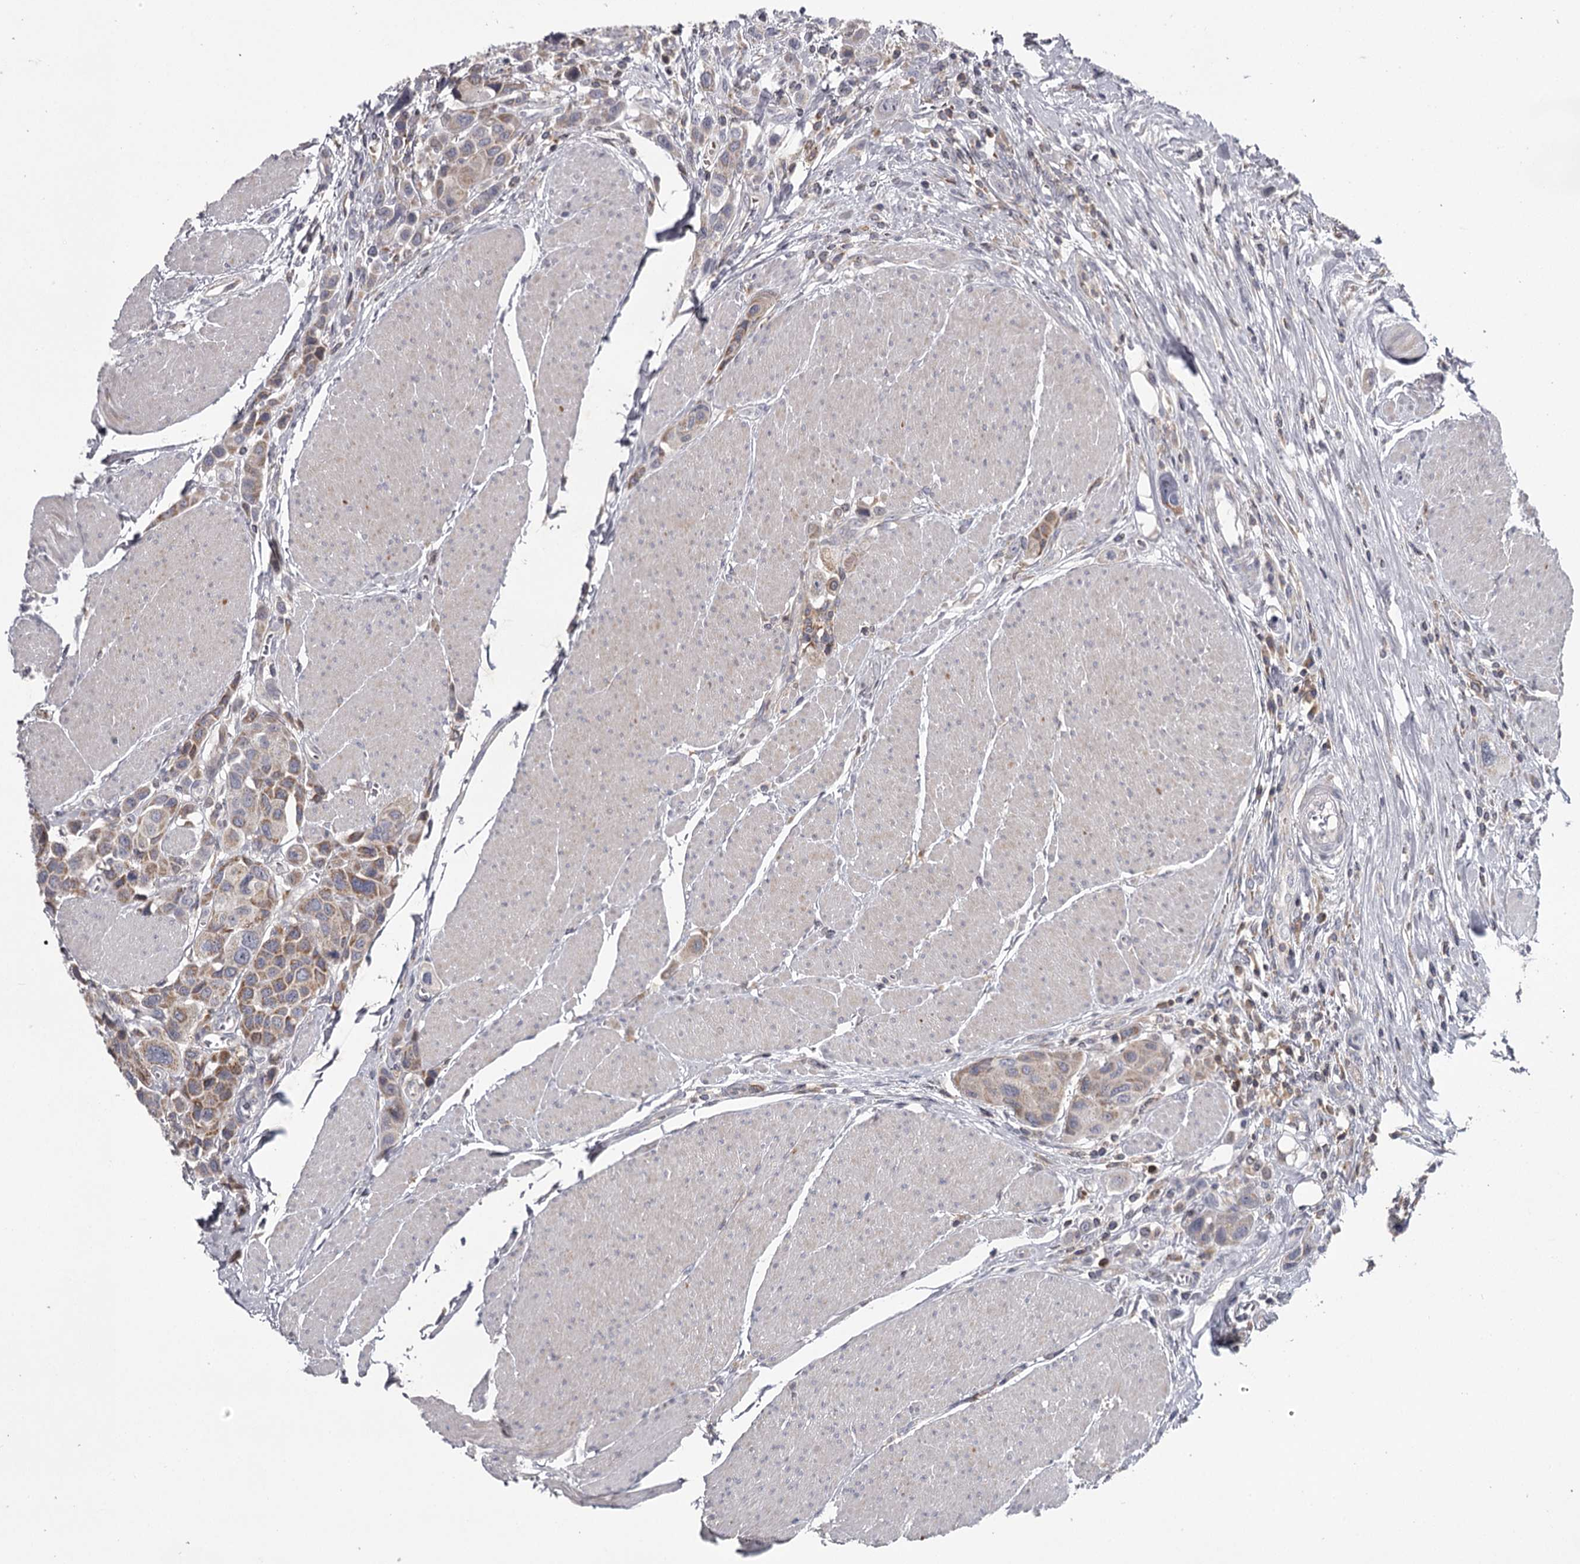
{"staining": {"intensity": "moderate", "quantity": "25%-75%", "location": "cytoplasmic/membranous"}, "tissue": "urothelial cancer", "cell_type": "Tumor cells", "image_type": "cancer", "snomed": [{"axis": "morphology", "description": "Urothelial carcinoma, High grade"}, {"axis": "topography", "description": "Urinary bladder"}], "caption": "The image reveals a brown stain indicating the presence of a protein in the cytoplasmic/membranous of tumor cells in urothelial carcinoma (high-grade).", "gene": "RASSF6", "patient": {"sex": "male", "age": 50}}